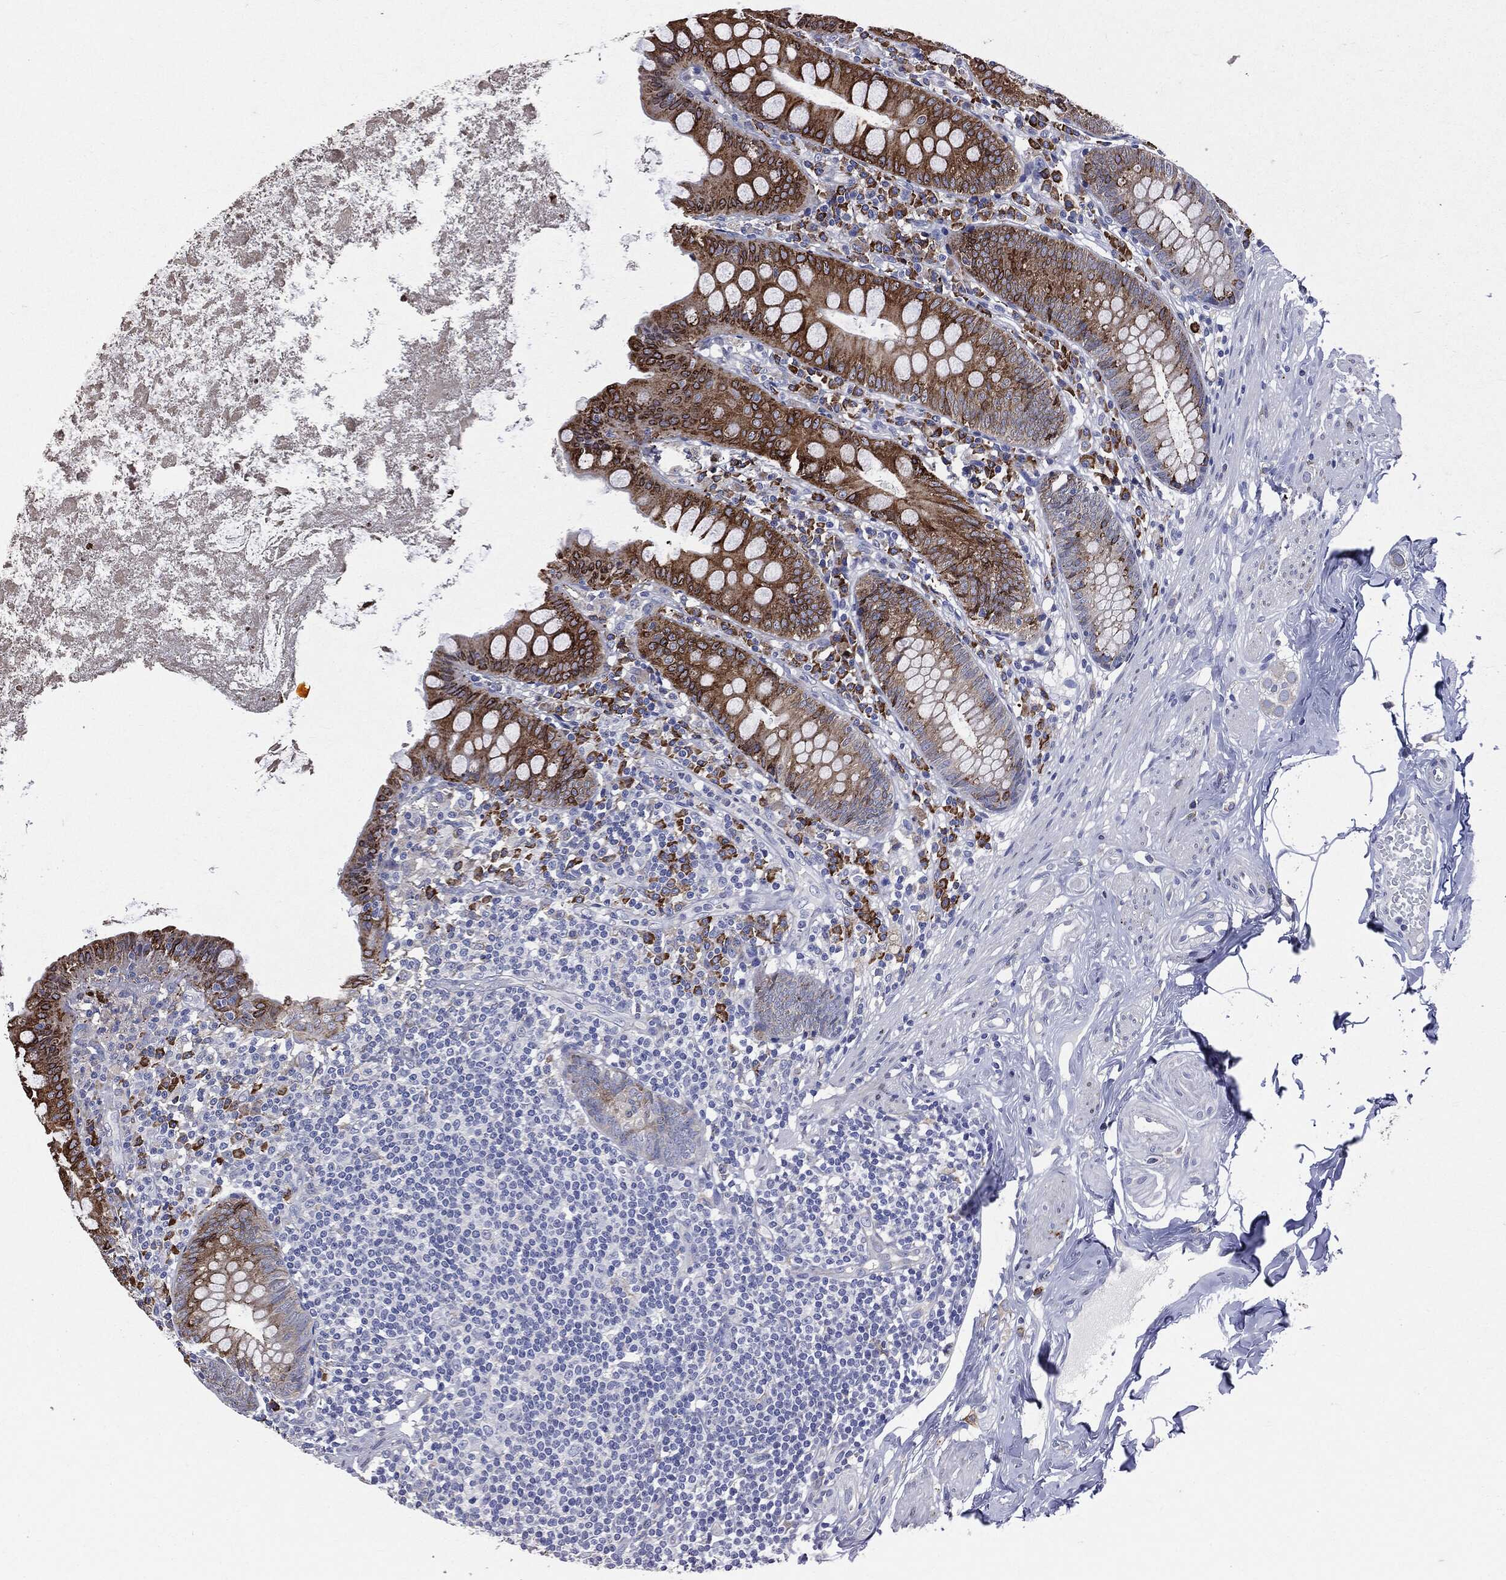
{"staining": {"intensity": "strong", "quantity": "25%-75%", "location": "cytoplasmic/membranous,nuclear"}, "tissue": "appendix", "cell_type": "Glandular cells", "image_type": "normal", "snomed": [{"axis": "morphology", "description": "Normal tissue, NOS"}, {"axis": "topography", "description": "Appendix"}], "caption": "Immunohistochemical staining of unremarkable appendix exhibits 25%-75% levels of strong cytoplasmic/membranous,nuclear protein expression in about 25%-75% of glandular cells. (DAB (3,3'-diaminobenzidine) = brown stain, brightfield microscopy at high magnification).", "gene": "PTGS2", "patient": {"sex": "female", "age": 82}}